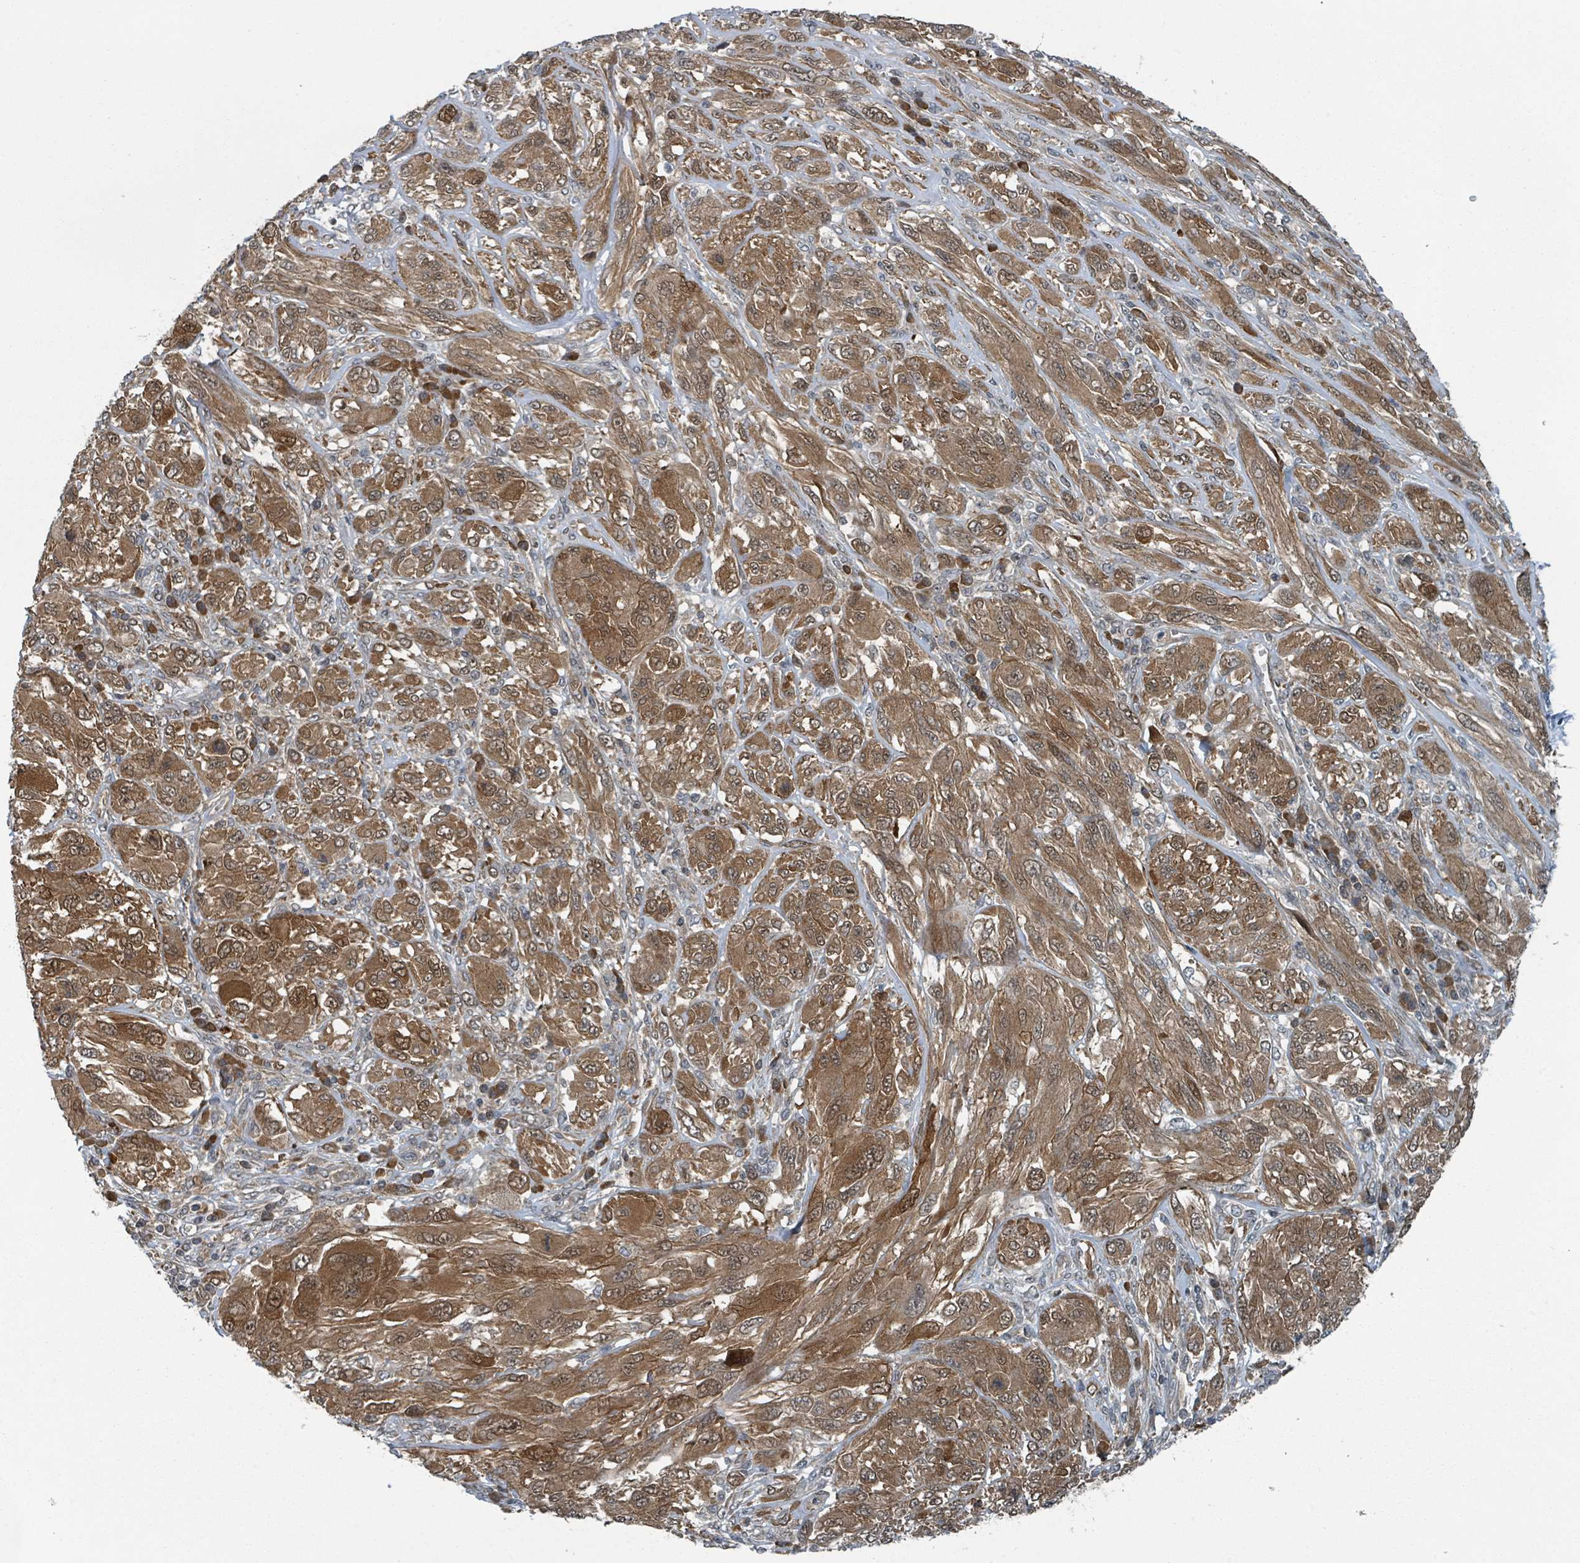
{"staining": {"intensity": "moderate", "quantity": ">75%", "location": "cytoplasmic/membranous,nuclear"}, "tissue": "melanoma", "cell_type": "Tumor cells", "image_type": "cancer", "snomed": [{"axis": "morphology", "description": "Malignant melanoma, NOS"}, {"axis": "topography", "description": "Skin"}], "caption": "There is medium levels of moderate cytoplasmic/membranous and nuclear staining in tumor cells of malignant melanoma, as demonstrated by immunohistochemical staining (brown color).", "gene": "GOLGA7", "patient": {"sex": "female", "age": 91}}